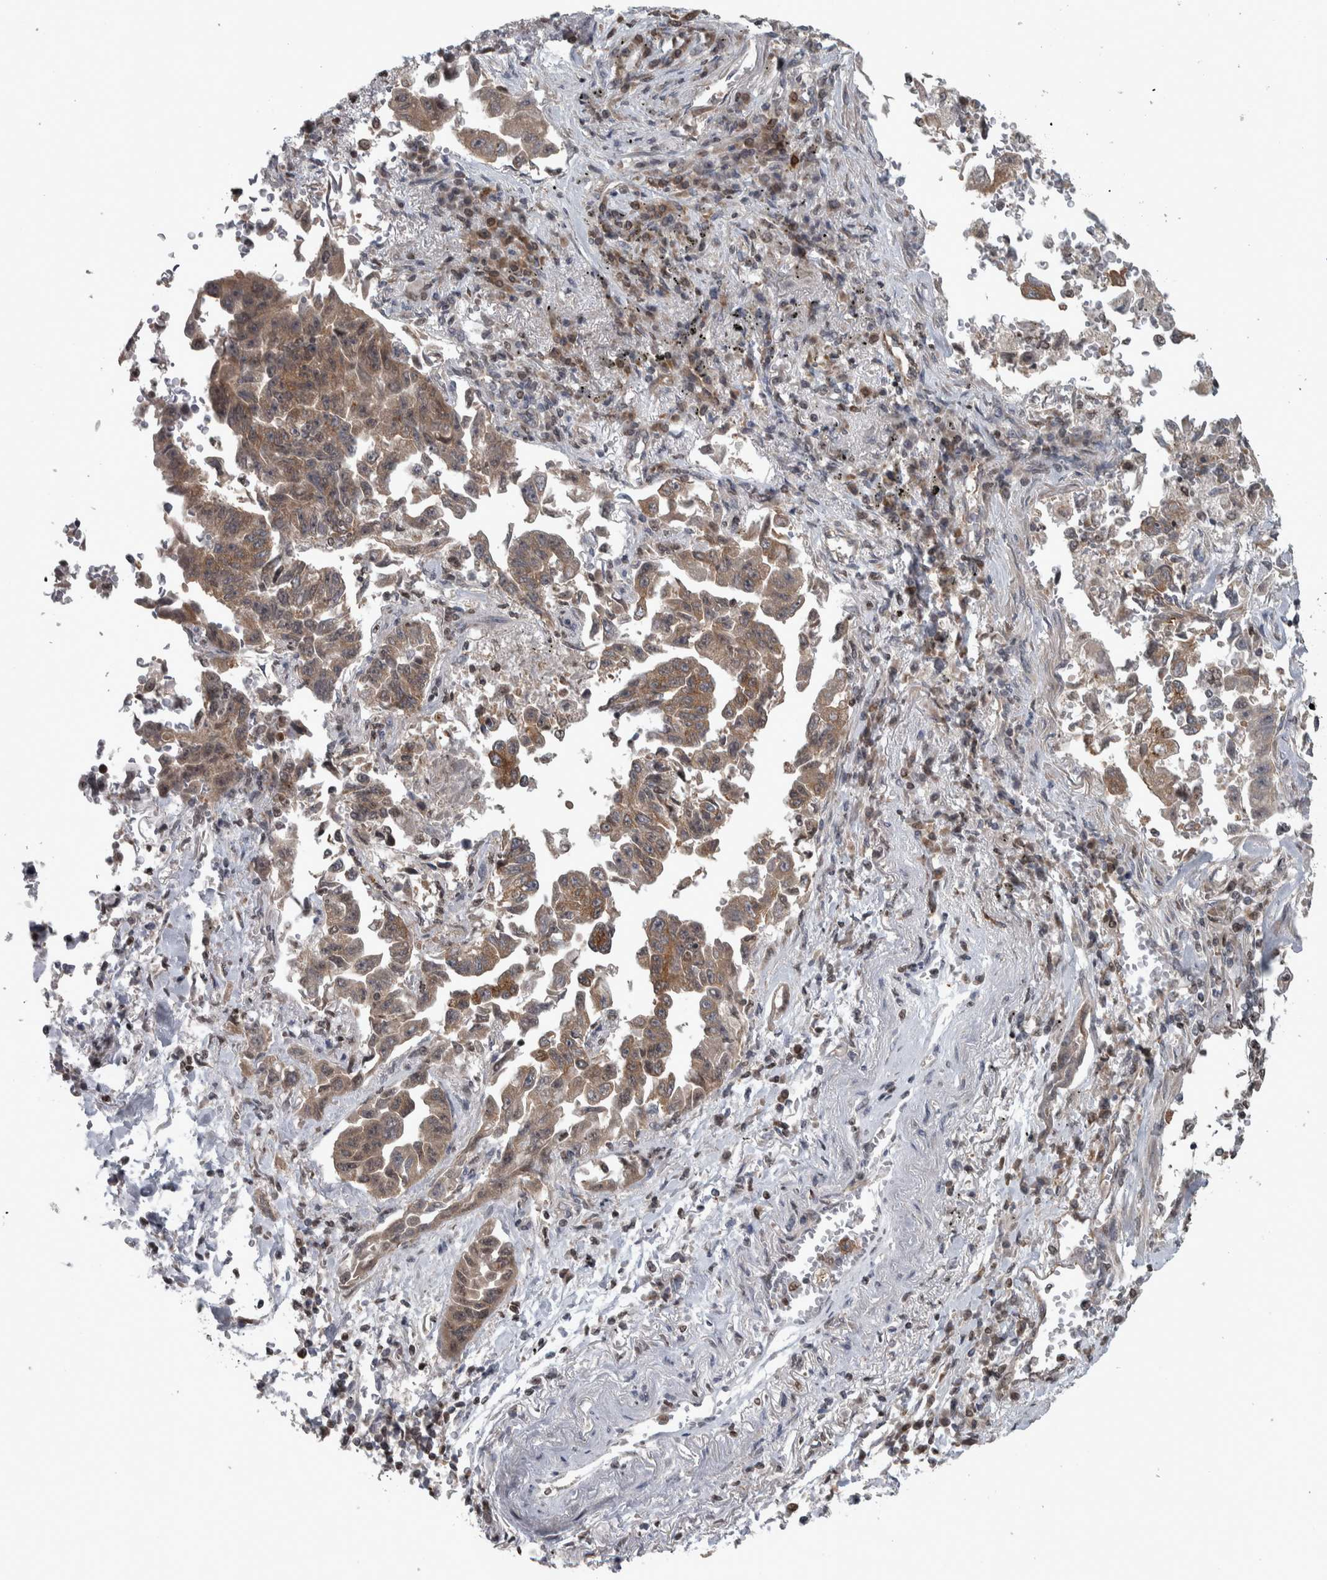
{"staining": {"intensity": "moderate", "quantity": ">75%", "location": "cytoplasmic/membranous"}, "tissue": "lung cancer", "cell_type": "Tumor cells", "image_type": "cancer", "snomed": [{"axis": "morphology", "description": "Adenocarcinoma, NOS"}, {"axis": "topography", "description": "Lung"}], "caption": "Immunohistochemistry (IHC) micrograph of human adenocarcinoma (lung) stained for a protein (brown), which reveals medium levels of moderate cytoplasmic/membranous expression in approximately >75% of tumor cells.", "gene": "CWC27", "patient": {"sex": "female", "age": 51}}